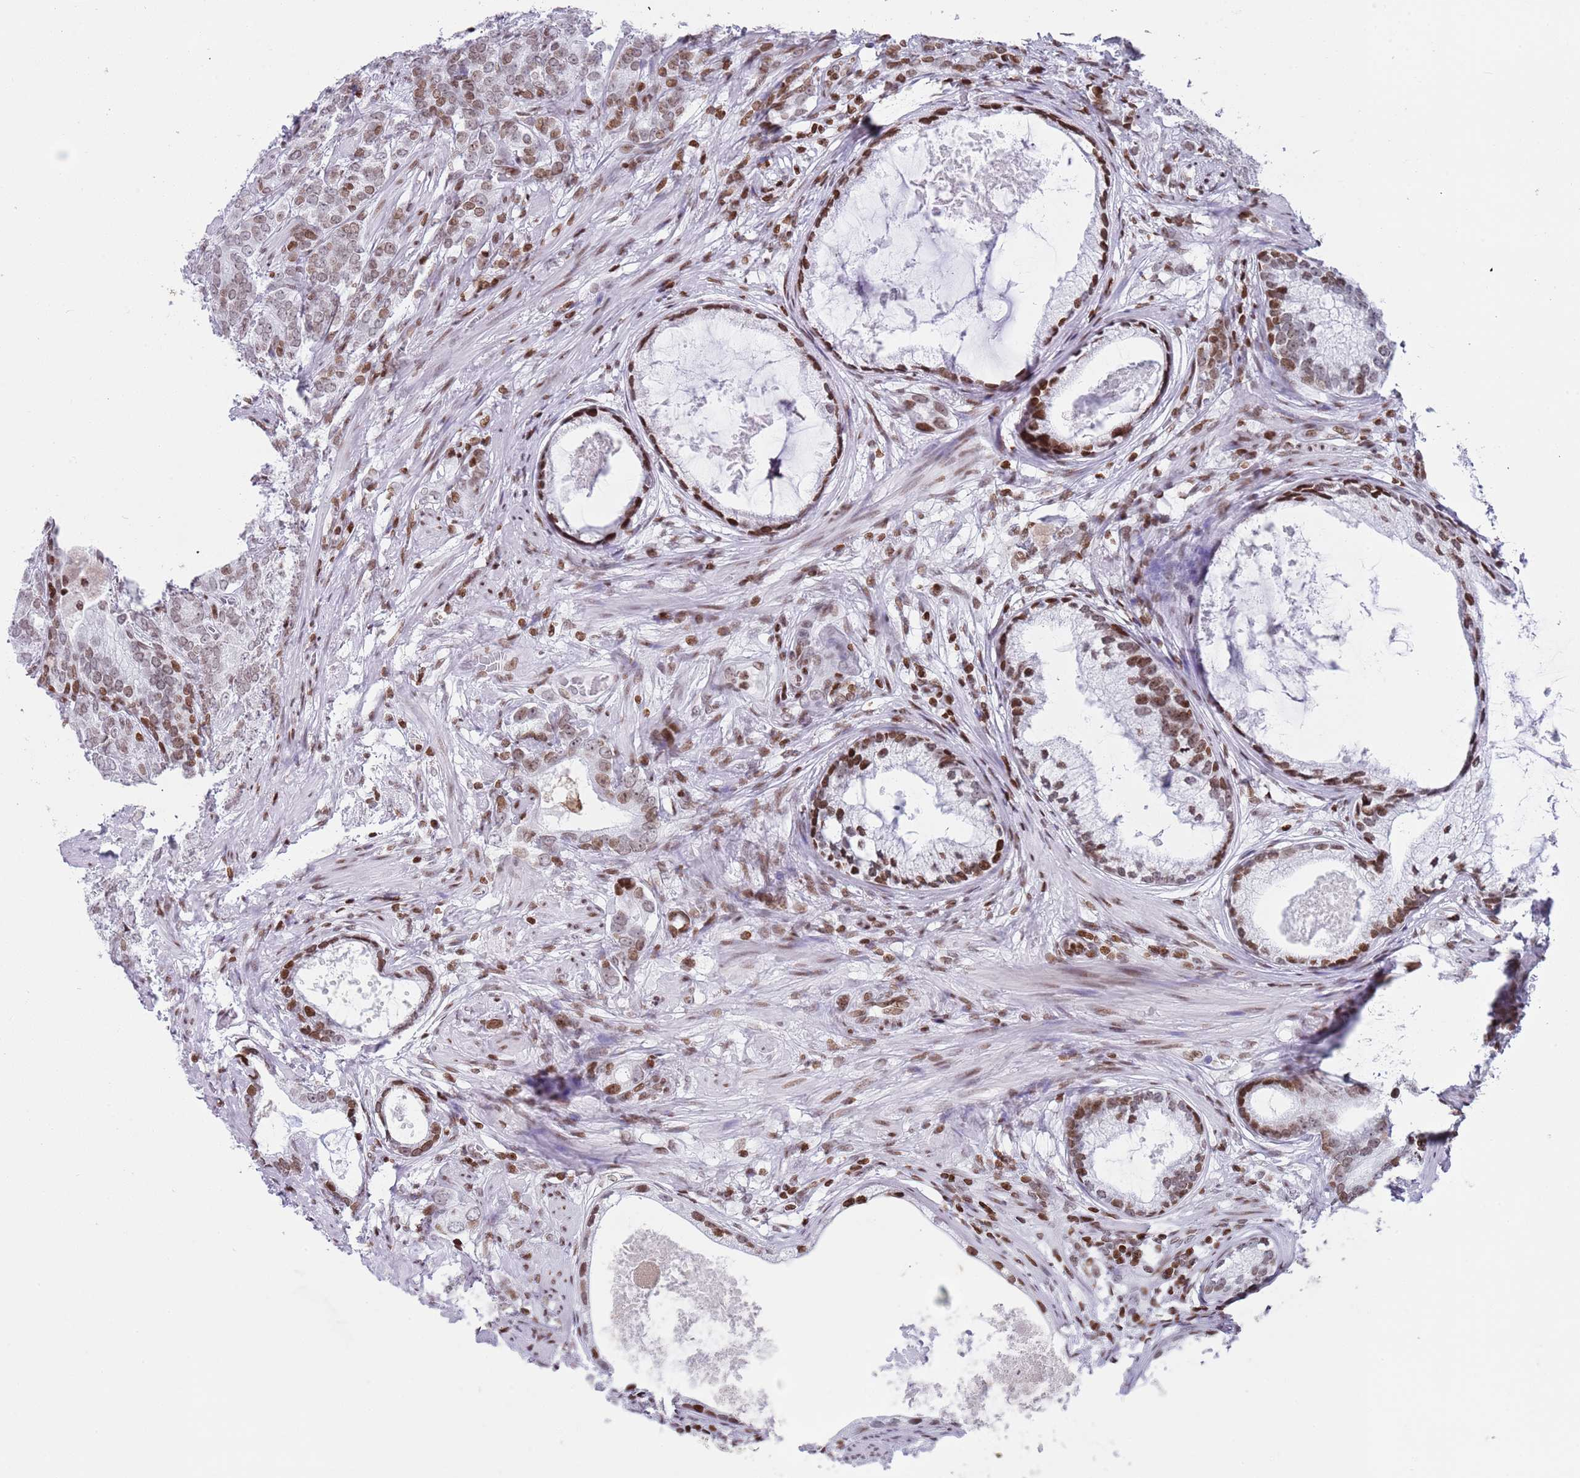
{"staining": {"intensity": "moderate", "quantity": ">75%", "location": "nuclear"}, "tissue": "prostate cancer", "cell_type": "Tumor cells", "image_type": "cancer", "snomed": [{"axis": "morphology", "description": "Adenocarcinoma, Low grade"}, {"axis": "topography", "description": "Prostate"}], "caption": "Immunohistochemical staining of human prostate cancer exhibits medium levels of moderate nuclear protein positivity in about >75% of tumor cells.", "gene": "HDAC8", "patient": {"sex": "male", "age": 71}}